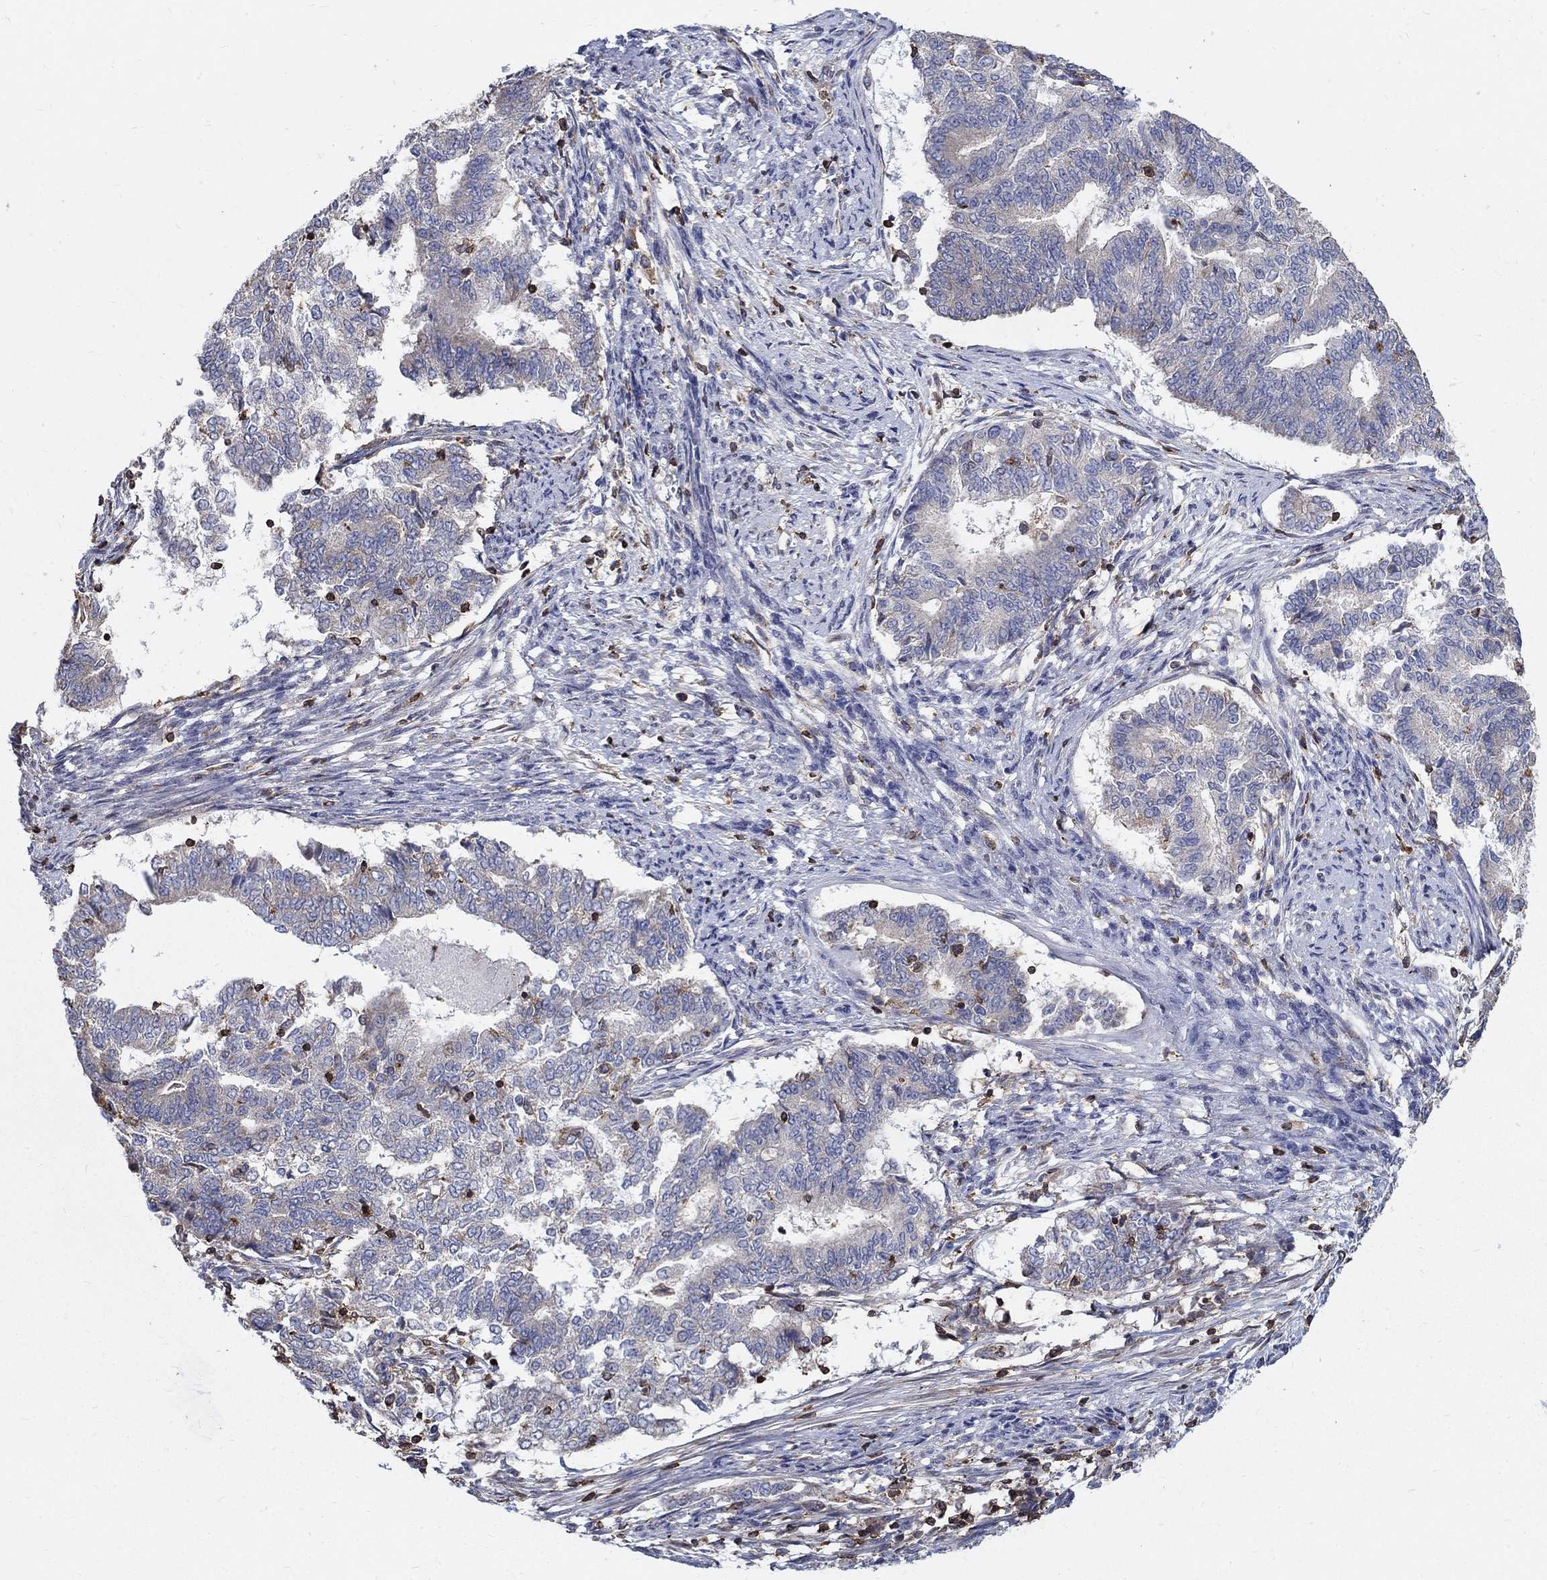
{"staining": {"intensity": "negative", "quantity": "none", "location": "none"}, "tissue": "endometrial cancer", "cell_type": "Tumor cells", "image_type": "cancer", "snomed": [{"axis": "morphology", "description": "Adenocarcinoma, NOS"}, {"axis": "topography", "description": "Endometrium"}], "caption": "Endometrial cancer (adenocarcinoma) was stained to show a protein in brown. There is no significant expression in tumor cells. (IHC, brightfield microscopy, high magnification).", "gene": "AGAP2", "patient": {"sex": "female", "age": 65}}